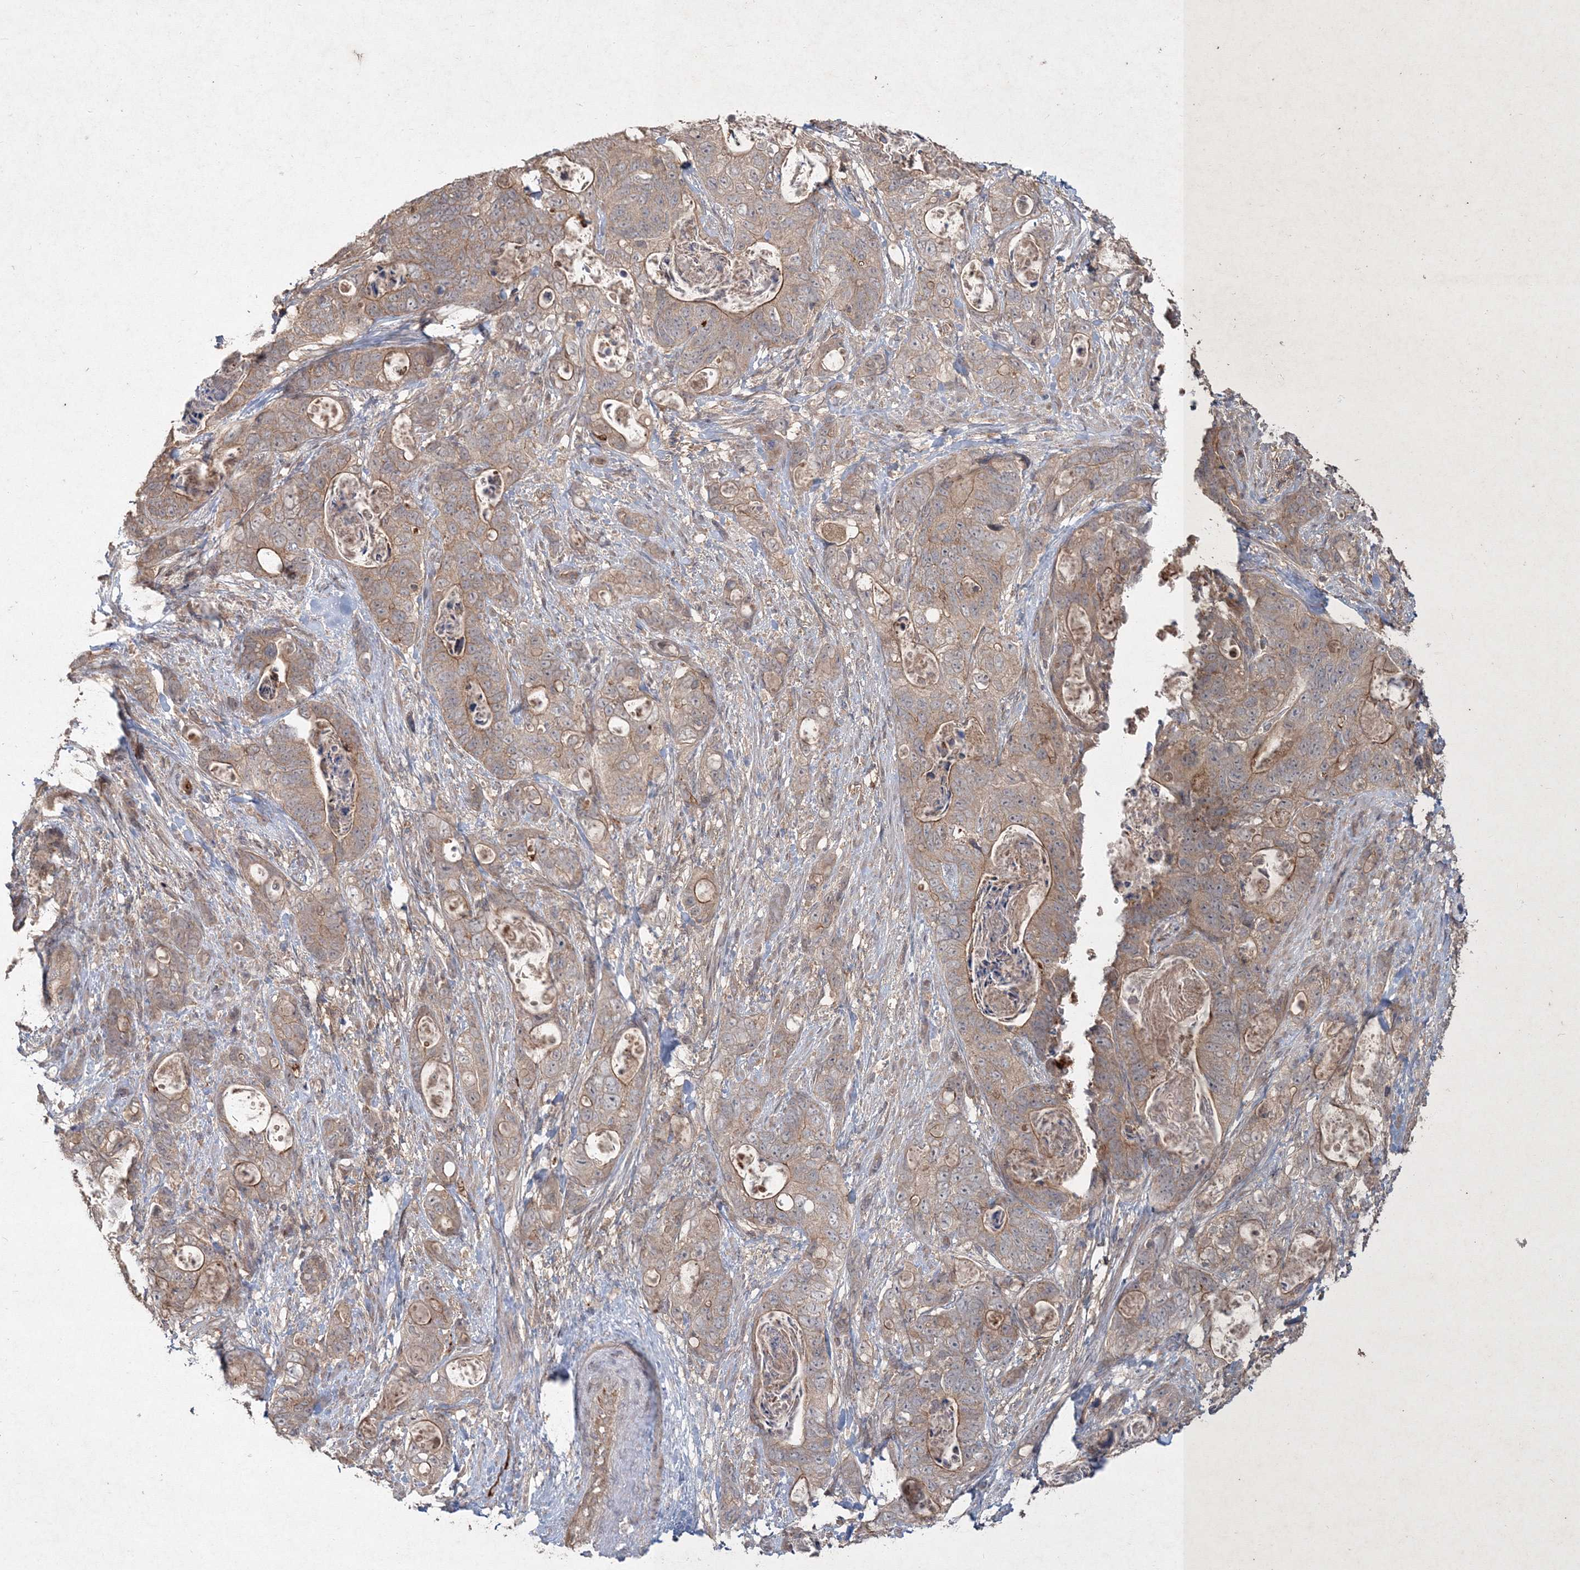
{"staining": {"intensity": "moderate", "quantity": "25%-75%", "location": "cytoplasmic/membranous"}, "tissue": "stomach cancer", "cell_type": "Tumor cells", "image_type": "cancer", "snomed": [{"axis": "morphology", "description": "Normal tissue, NOS"}, {"axis": "morphology", "description": "Adenocarcinoma, NOS"}, {"axis": "topography", "description": "Stomach"}], "caption": "DAB immunohistochemical staining of human stomach cancer displays moderate cytoplasmic/membranous protein positivity in about 25%-75% of tumor cells. (brown staining indicates protein expression, while blue staining denotes nuclei).", "gene": "SPRY1", "patient": {"sex": "female", "age": 89}}